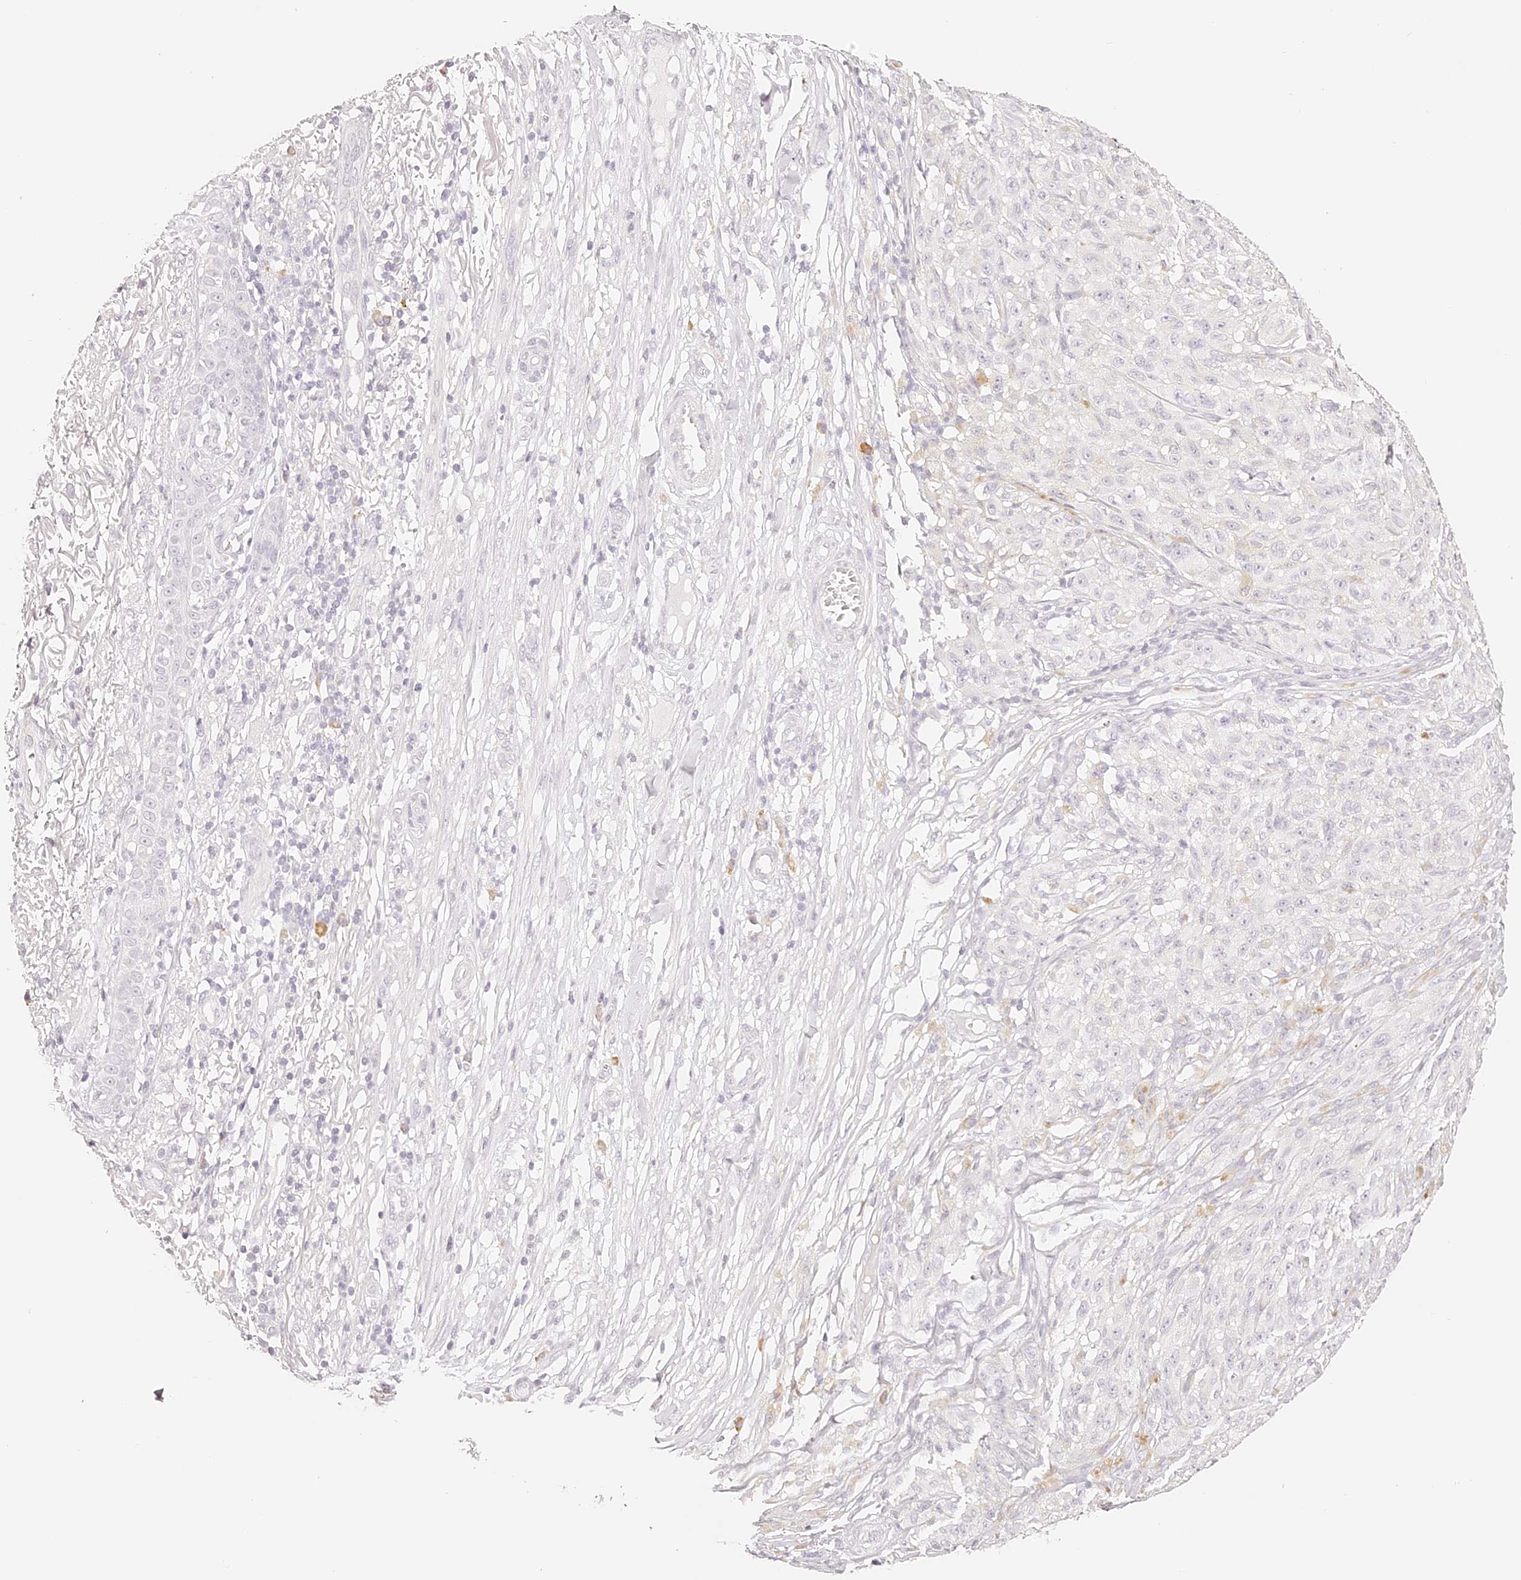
{"staining": {"intensity": "negative", "quantity": "none", "location": "none"}, "tissue": "melanoma", "cell_type": "Tumor cells", "image_type": "cancer", "snomed": [{"axis": "morphology", "description": "Malignant melanoma, NOS"}, {"axis": "topography", "description": "Skin"}], "caption": "Immunohistochemistry micrograph of melanoma stained for a protein (brown), which exhibits no staining in tumor cells. (Immunohistochemistry (ihc), brightfield microscopy, high magnification).", "gene": "TRIM45", "patient": {"sex": "female", "age": 82}}